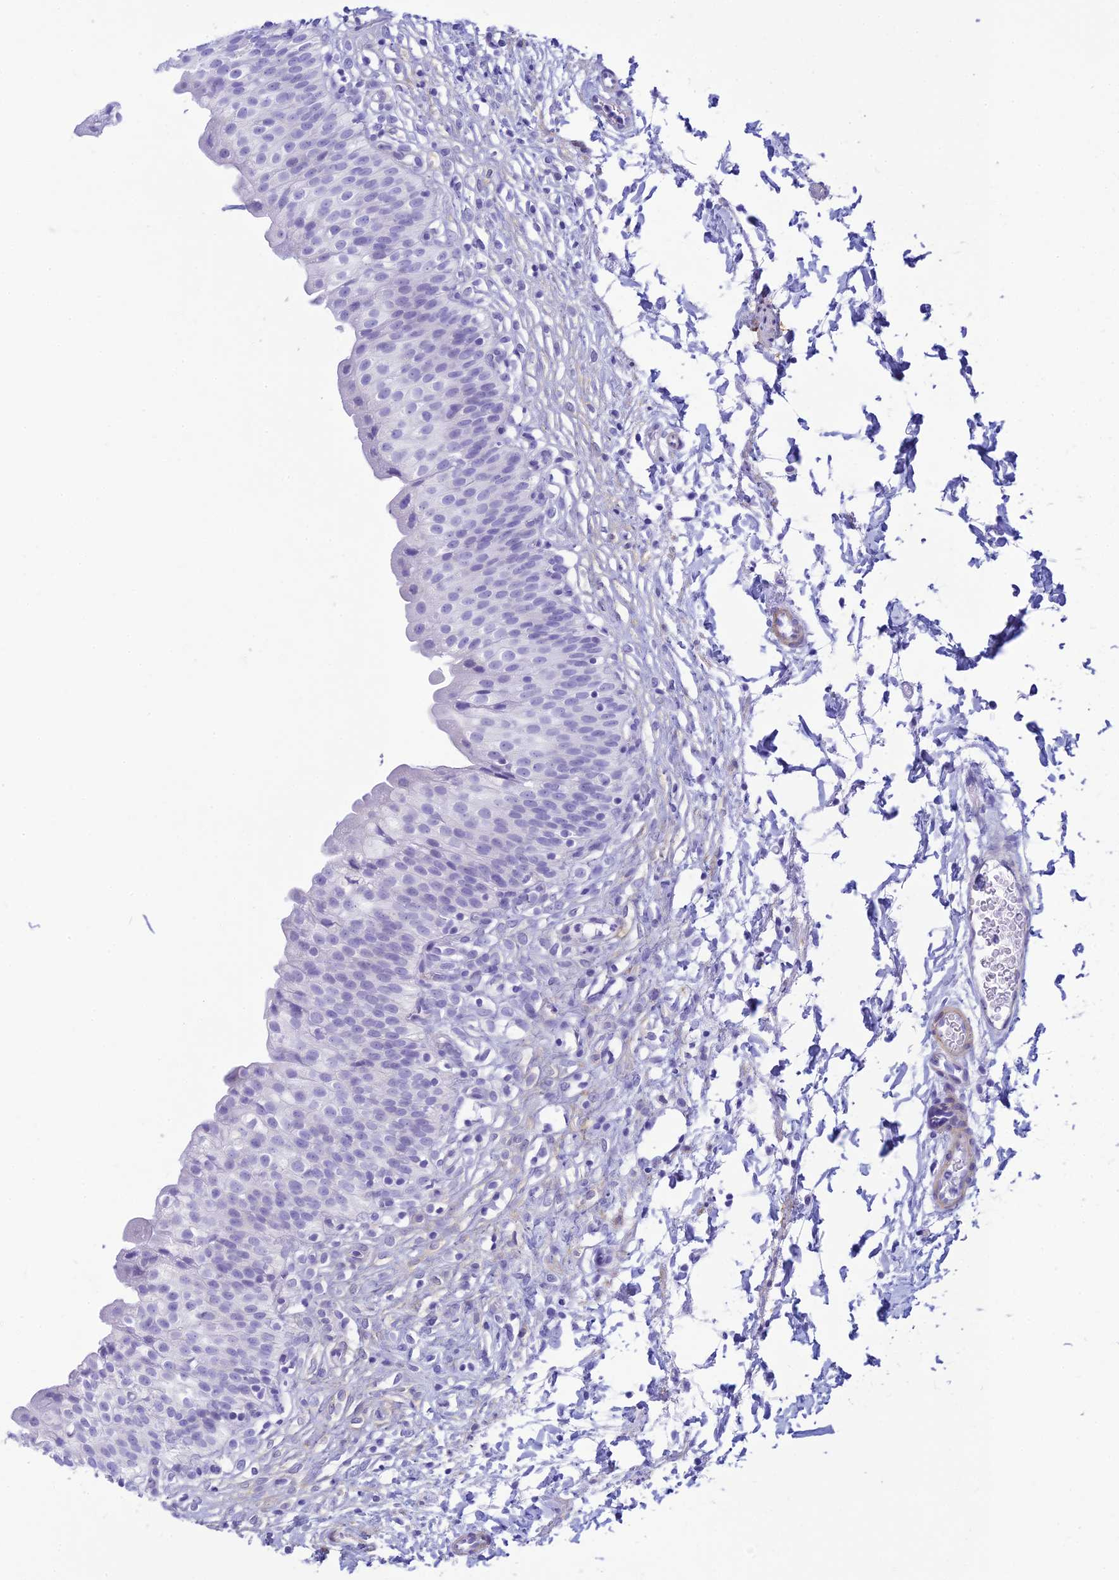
{"staining": {"intensity": "negative", "quantity": "none", "location": "none"}, "tissue": "urinary bladder", "cell_type": "Urothelial cells", "image_type": "normal", "snomed": [{"axis": "morphology", "description": "Normal tissue, NOS"}, {"axis": "topography", "description": "Urinary bladder"}], "caption": "IHC of normal urinary bladder exhibits no positivity in urothelial cells.", "gene": "FBXW4", "patient": {"sex": "male", "age": 55}}